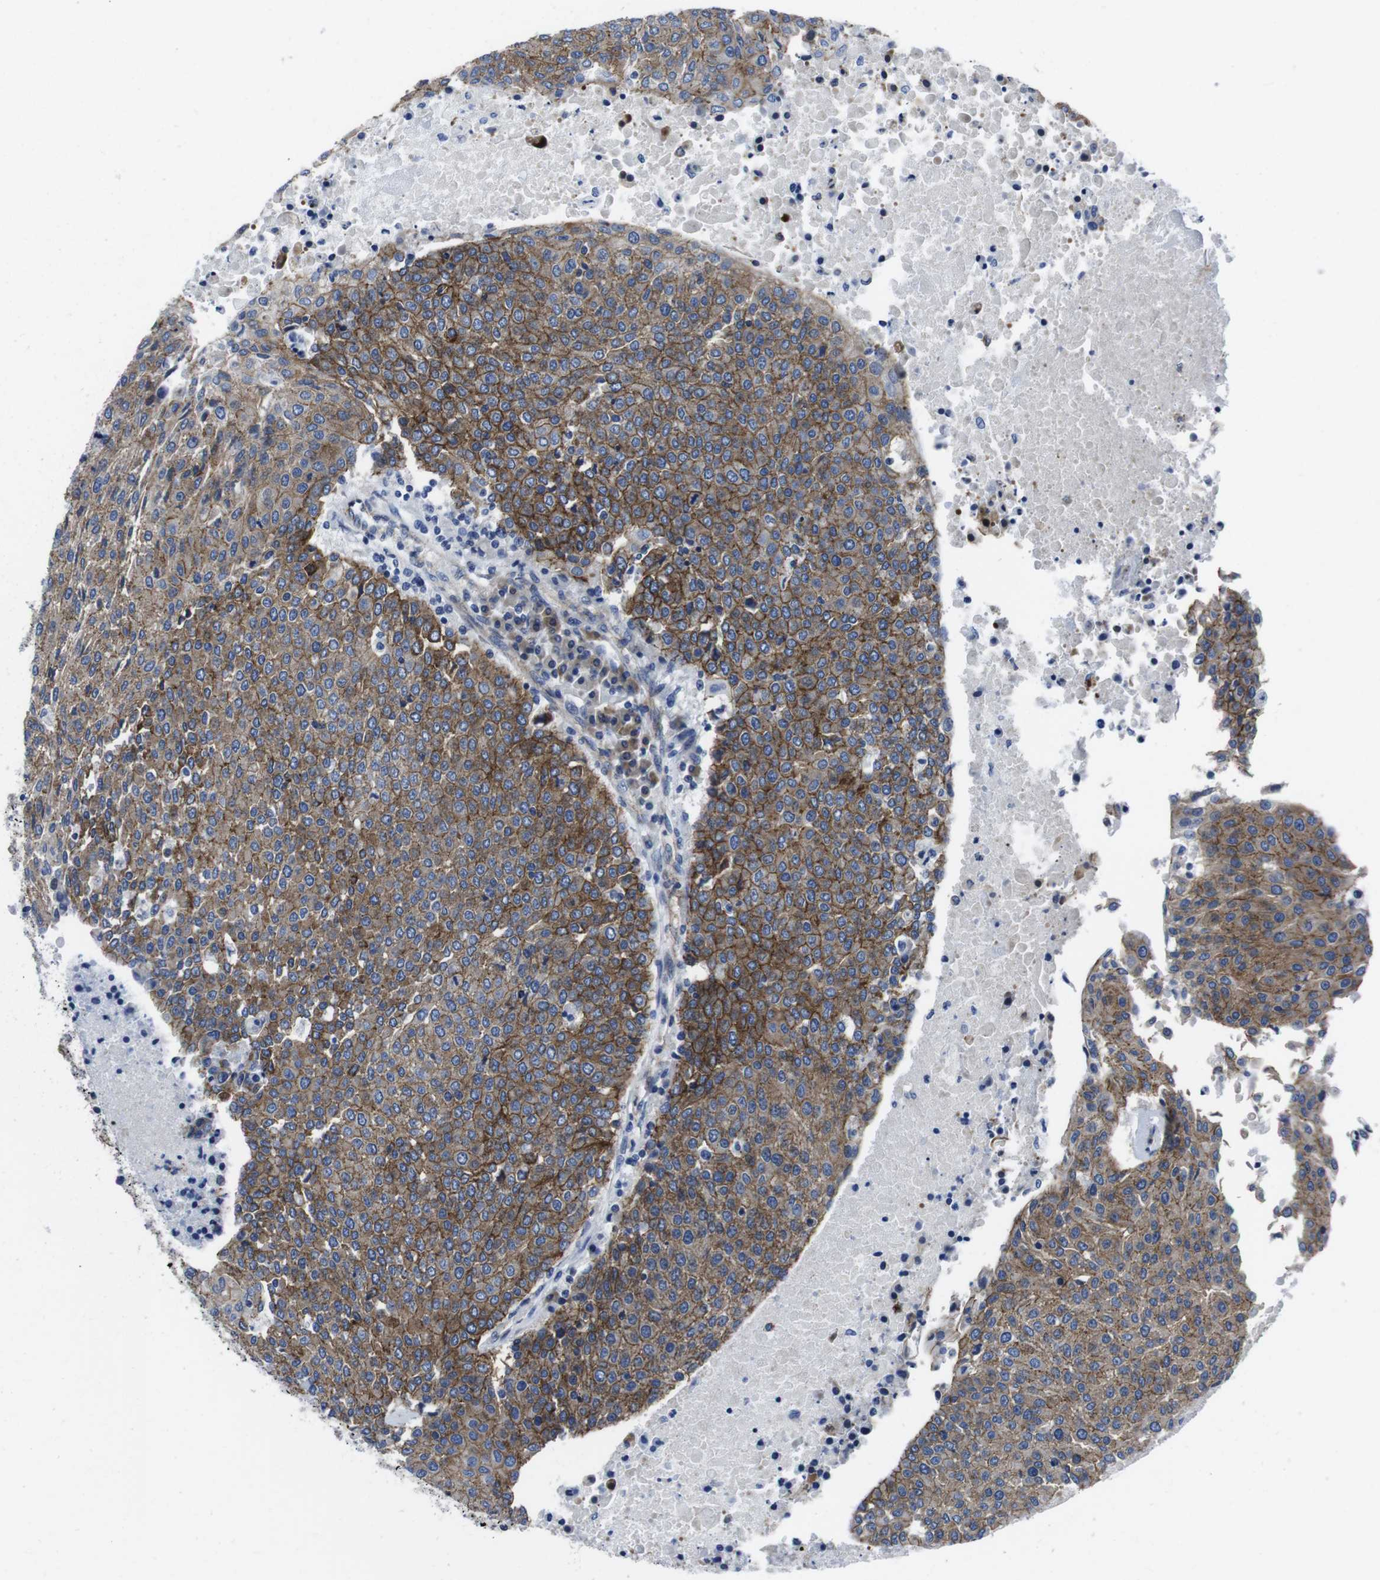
{"staining": {"intensity": "moderate", "quantity": ">75%", "location": "cytoplasmic/membranous"}, "tissue": "urothelial cancer", "cell_type": "Tumor cells", "image_type": "cancer", "snomed": [{"axis": "morphology", "description": "Urothelial carcinoma, High grade"}, {"axis": "topography", "description": "Urinary bladder"}], "caption": "This is an image of immunohistochemistry staining of urothelial cancer, which shows moderate staining in the cytoplasmic/membranous of tumor cells.", "gene": "NUMB", "patient": {"sex": "female", "age": 85}}